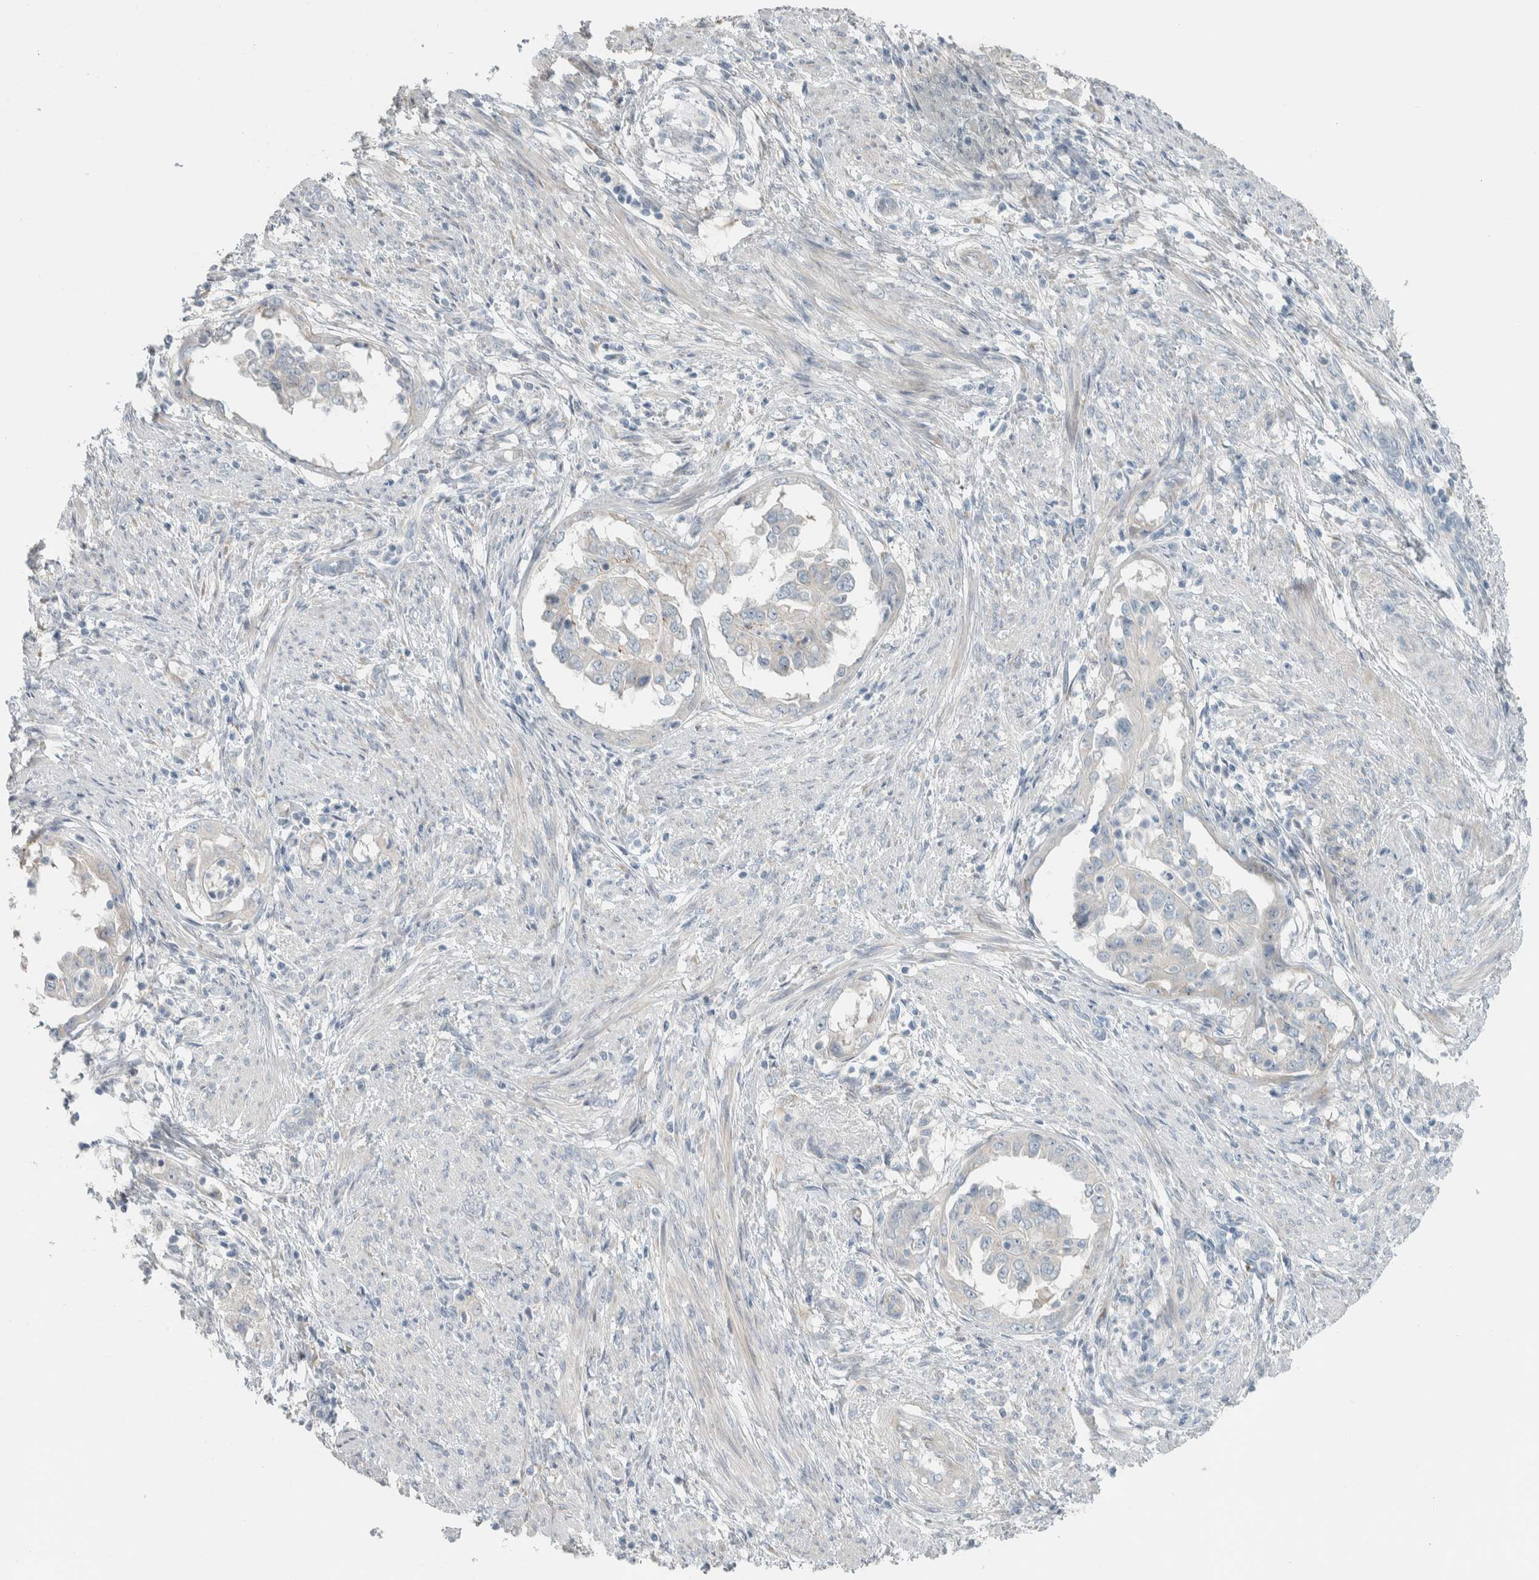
{"staining": {"intensity": "negative", "quantity": "none", "location": "none"}, "tissue": "endometrial cancer", "cell_type": "Tumor cells", "image_type": "cancer", "snomed": [{"axis": "morphology", "description": "Adenocarcinoma, NOS"}, {"axis": "topography", "description": "Endometrium"}], "caption": "Photomicrograph shows no protein positivity in tumor cells of endometrial cancer (adenocarcinoma) tissue.", "gene": "HGS", "patient": {"sex": "female", "age": 85}}